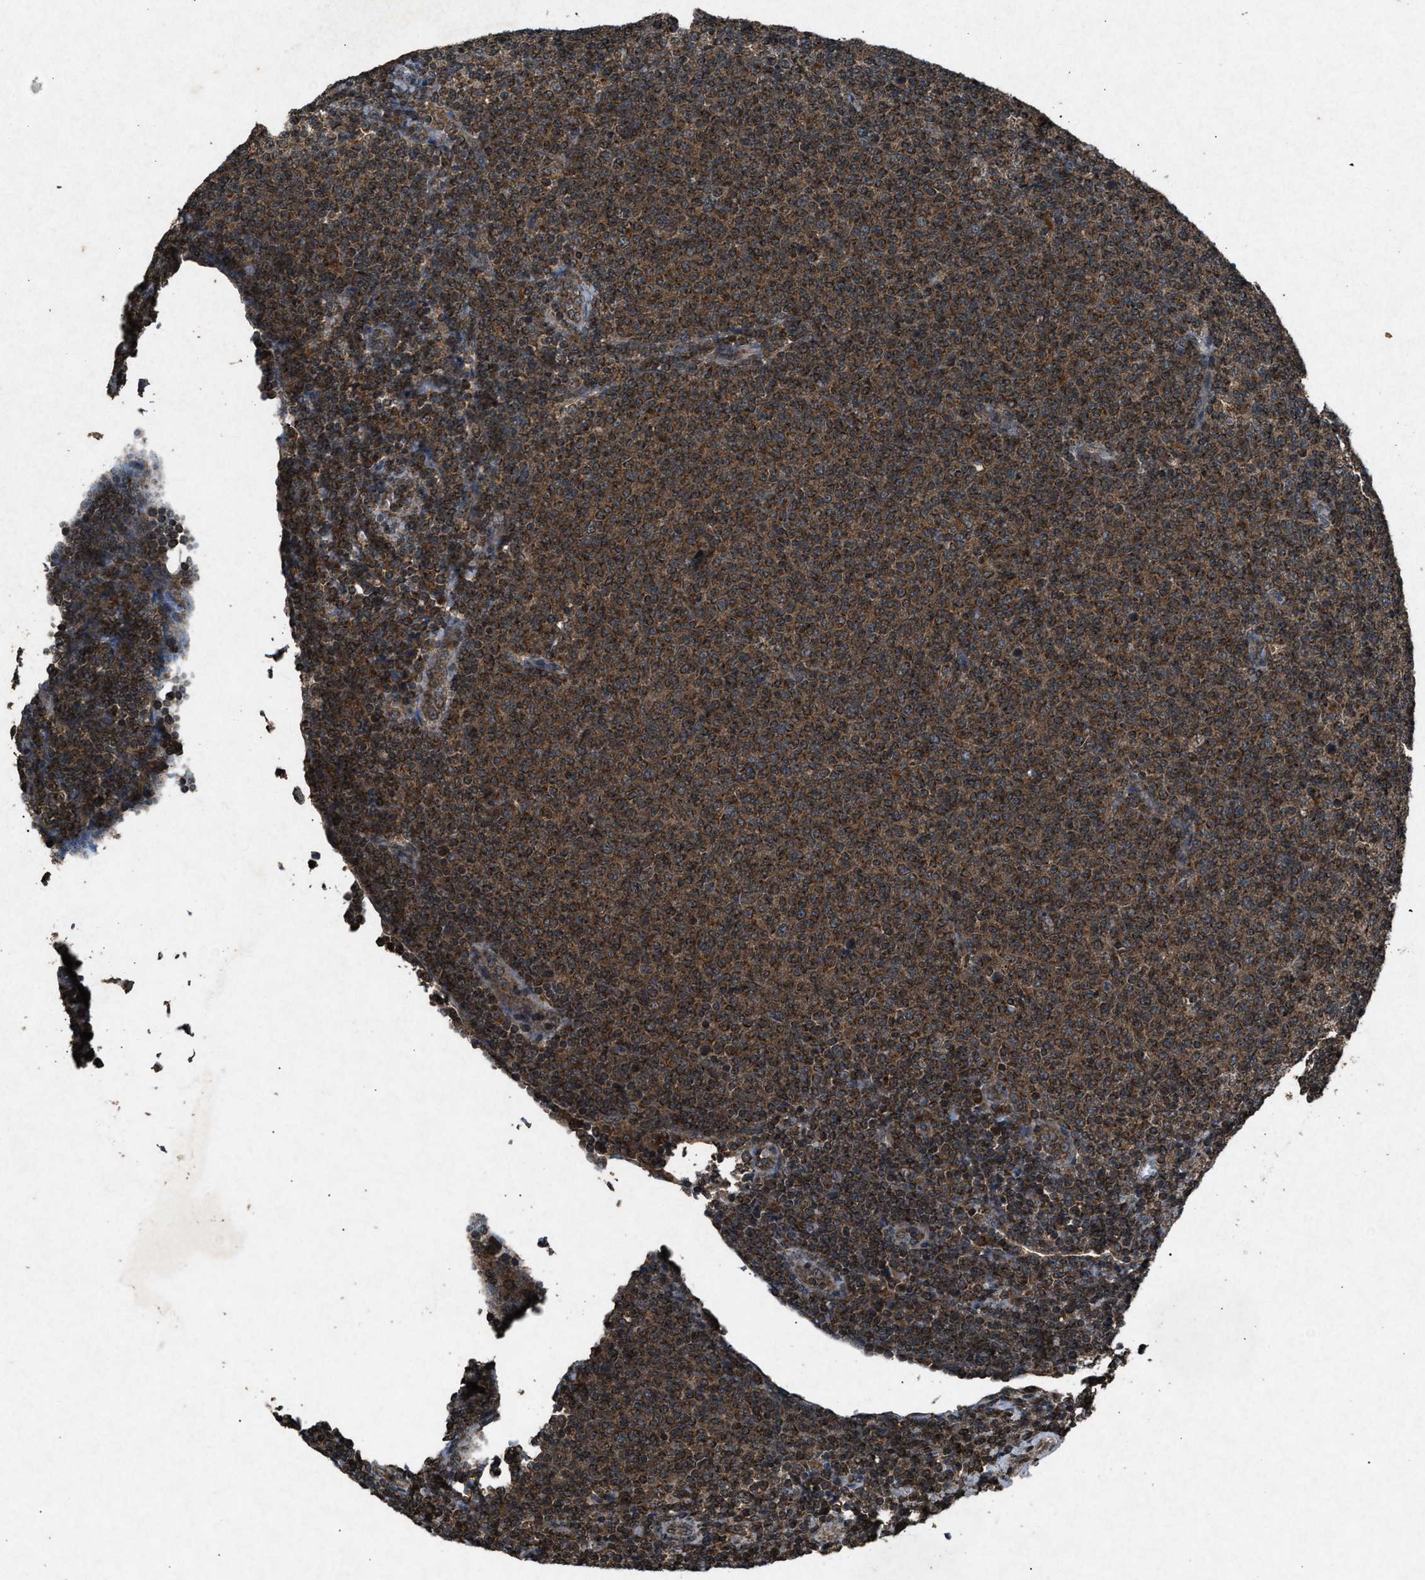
{"staining": {"intensity": "moderate", "quantity": ">75%", "location": "cytoplasmic/membranous"}, "tissue": "lymphoma", "cell_type": "Tumor cells", "image_type": "cancer", "snomed": [{"axis": "morphology", "description": "Malignant lymphoma, non-Hodgkin's type, Low grade"}, {"axis": "topography", "description": "Lymph node"}], "caption": "High-power microscopy captured an immunohistochemistry (IHC) image of malignant lymphoma, non-Hodgkin's type (low-grade), revealing moderate cytoplasmic/membranous positivity in approximately >75% of tumor cells.", "gene": "OAS1", "patient": {"sex": "male", "age": 66}}